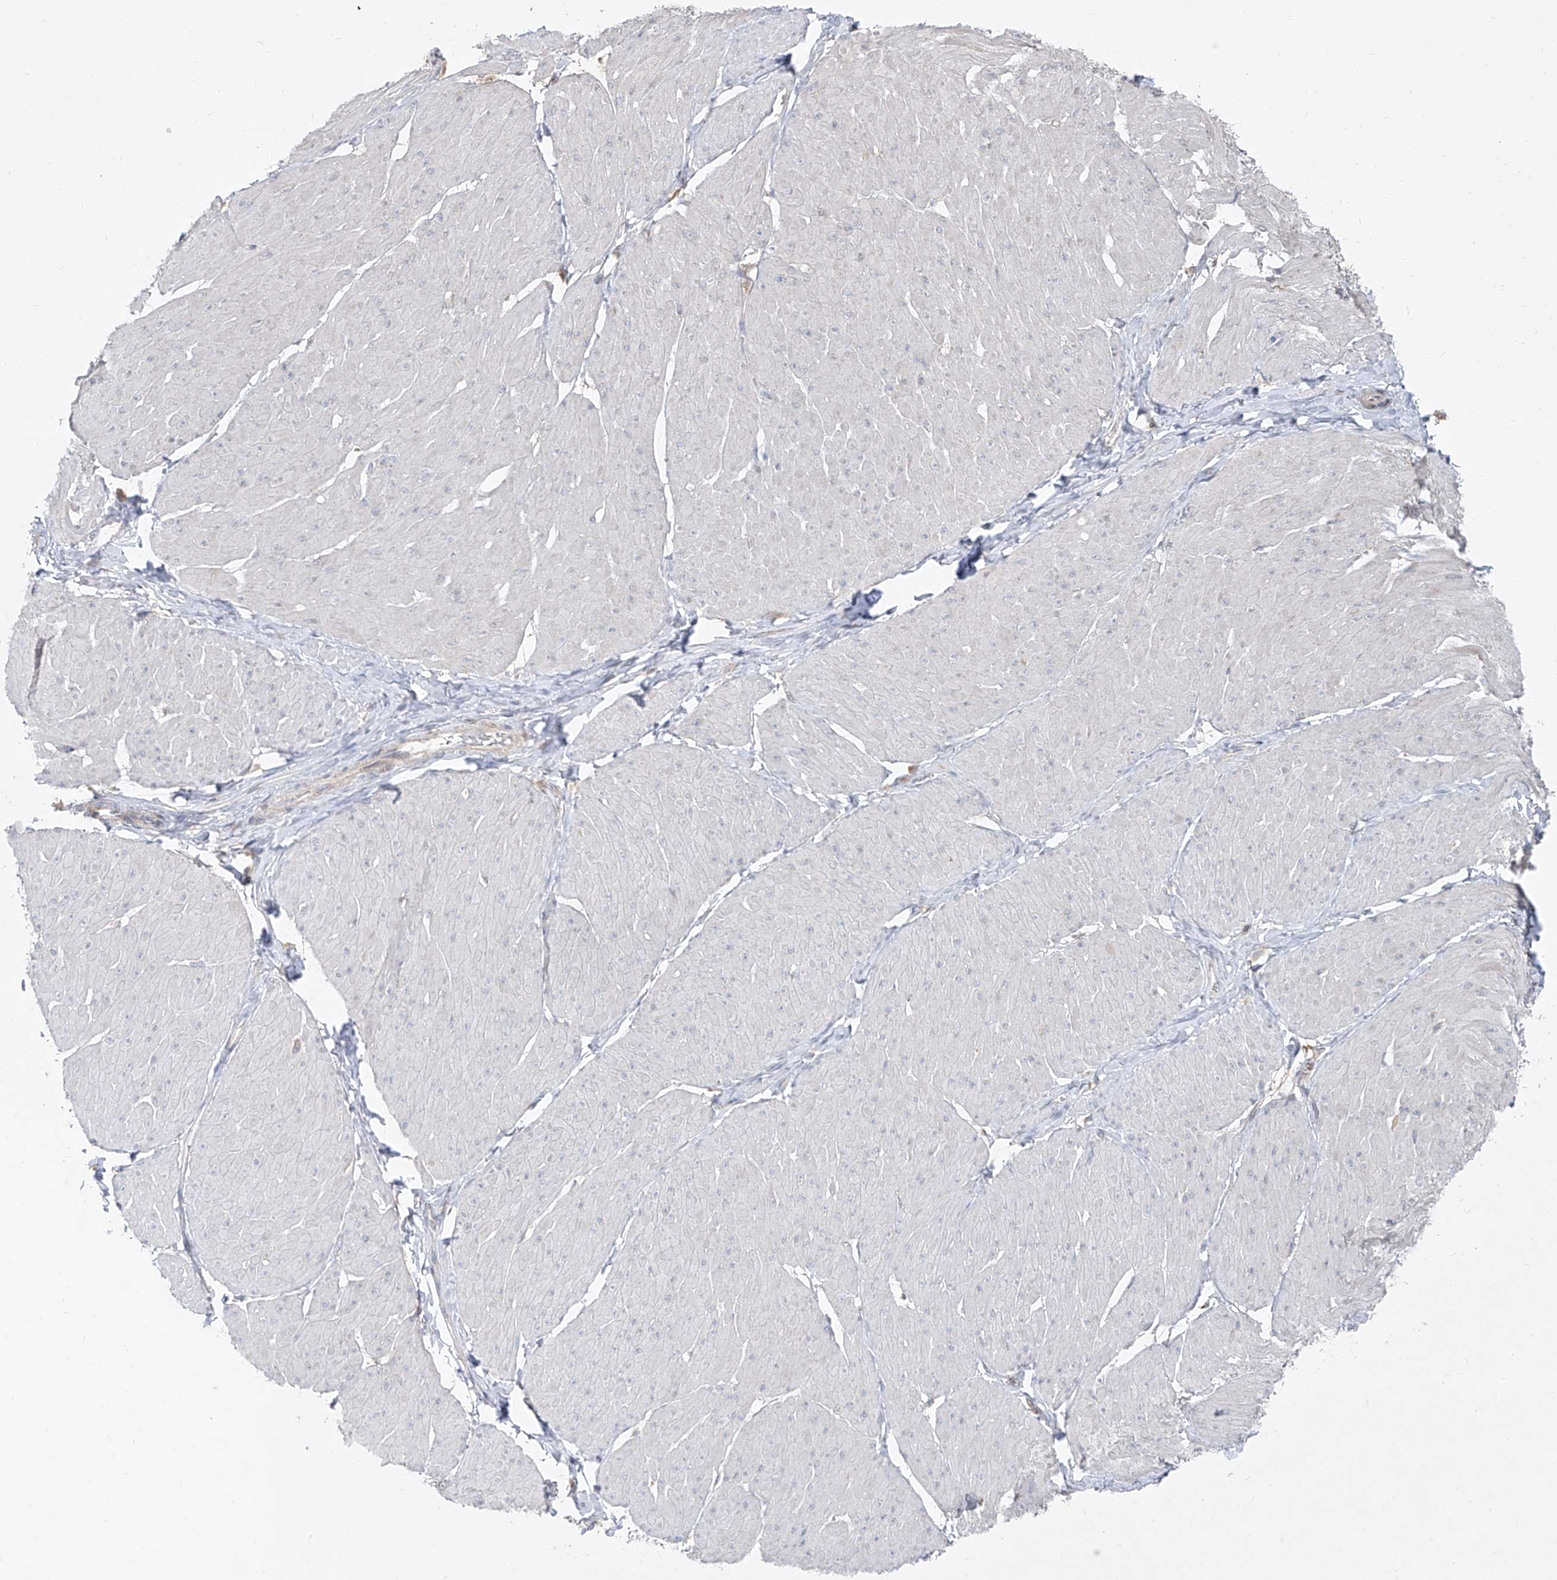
{"staining": {"intensity": "negative", "quantity": "none", "location": "none"}, "tissue": "smooth muscle", "cell_type": "Smooth muscle cells", "image_type": "normal", "snomed": [{"axis": "morphology", "description": "Urothelial carcinoma, High grade"}, {"axis": "topography", "description": "Urinary bladder"}], "caption": "Immunohistochemical staining of benign smooth muscle displays no significant expression in smooth muscle cells.", "gene": "ABCD3", "patient": {"sex": "male", "age": 46}}